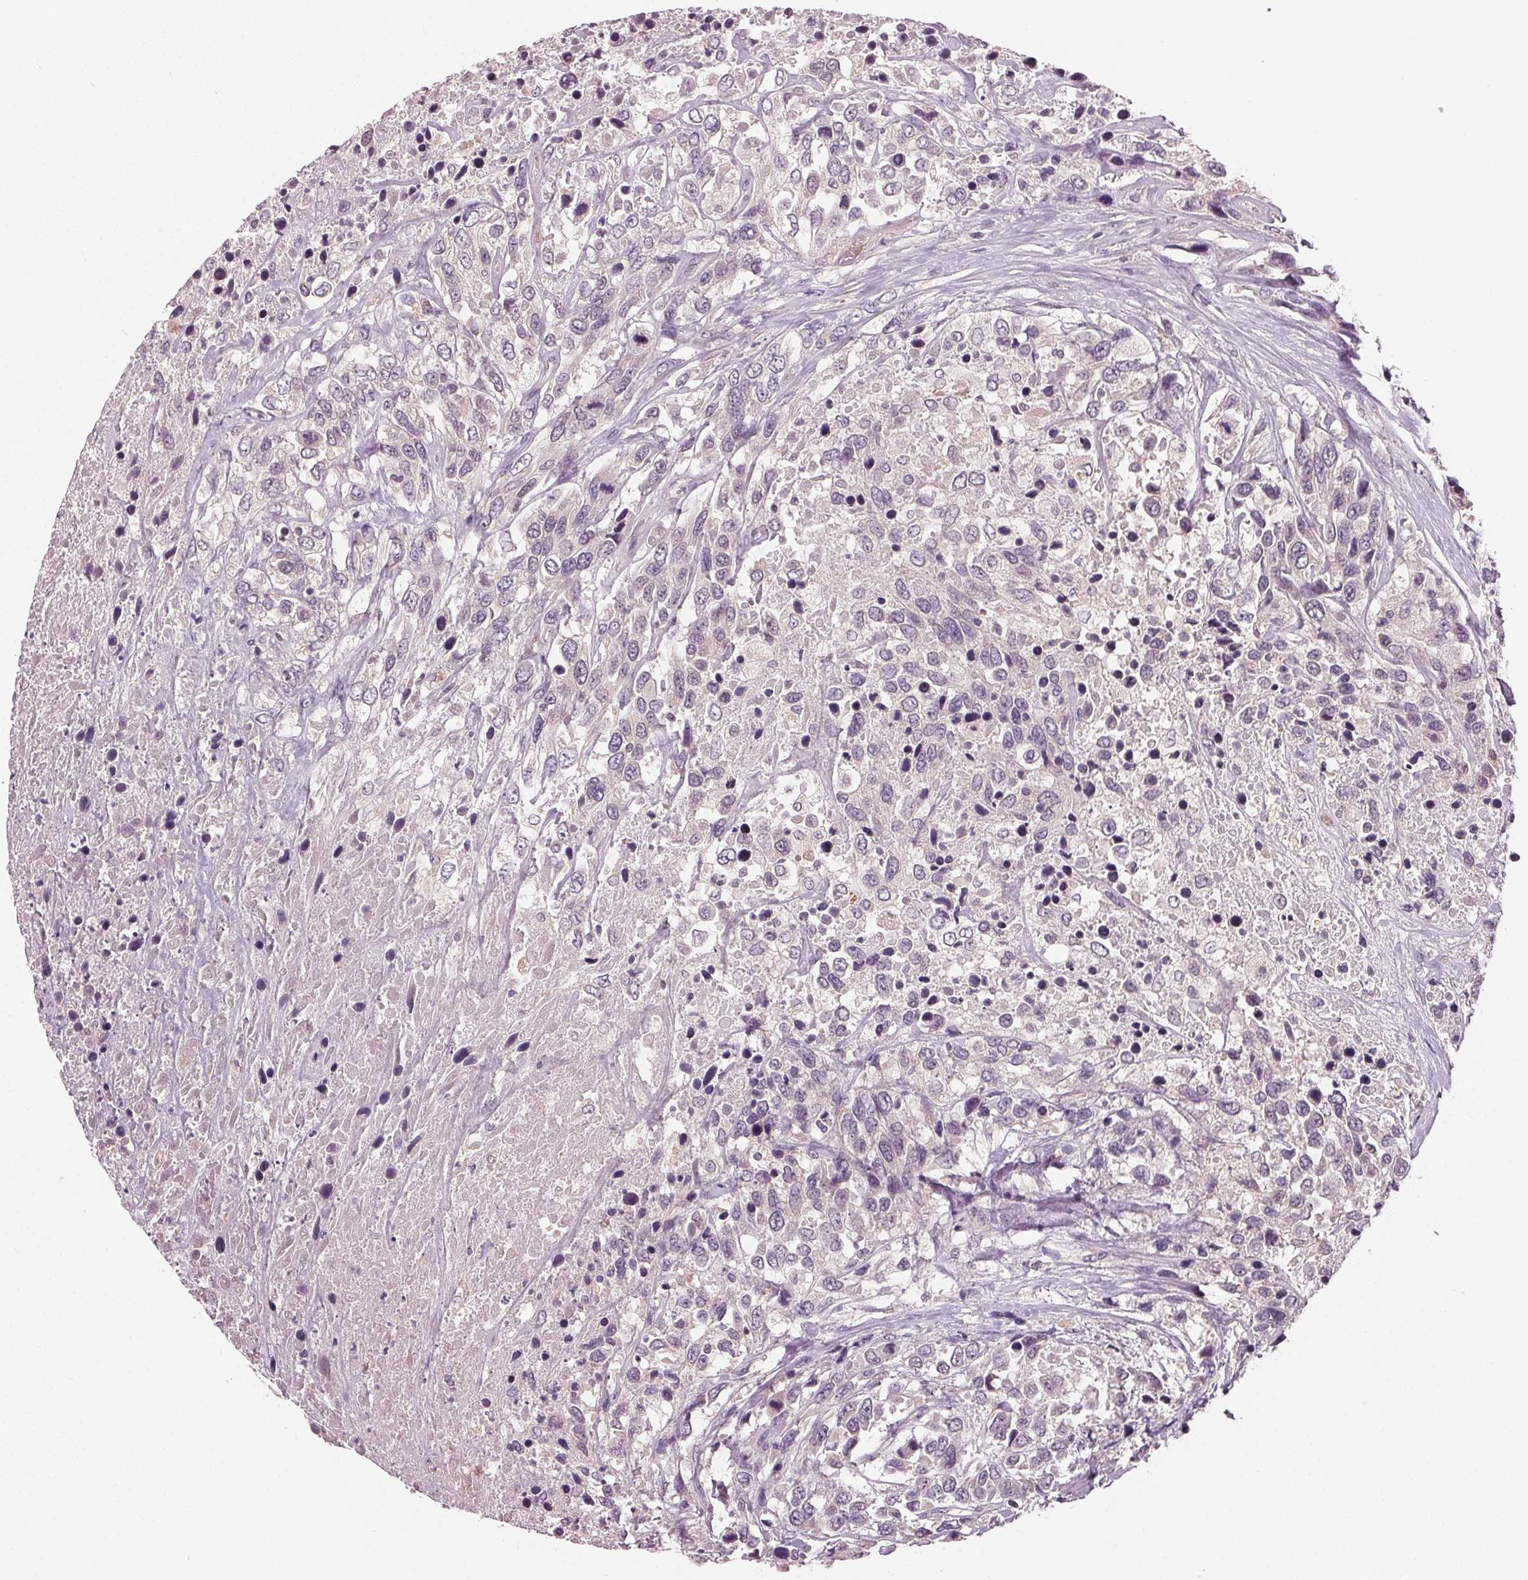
{"staining": {"intensity": "negative", "quantity": "none", "location": "none"}, "tissue": "urothelial cancer", "cell_type": "Tumor cells", "image_type": "cancer", "snomed": [{"axis": "morphology", "description": "Urothelial carcinoma, High grade"}, {"axis": "topography", "description": "Urinary bladder"}], "caption": "Immunohistochemistry (IHC) image of neoplastic tissue: high-grade urothelial carcinoma stained with DAB (3,3'-diaminobenzidine) shows no significant protein expression in tumor cells. (Stains: DAB (3,3'-diaminobenzidine) immunohistochemistry with hematoxylin counter stain, Microscopy: brightfield microscopy at high magnification).", "gene": "ZNF605", "patient": {"sex": "female", "age": 70}}